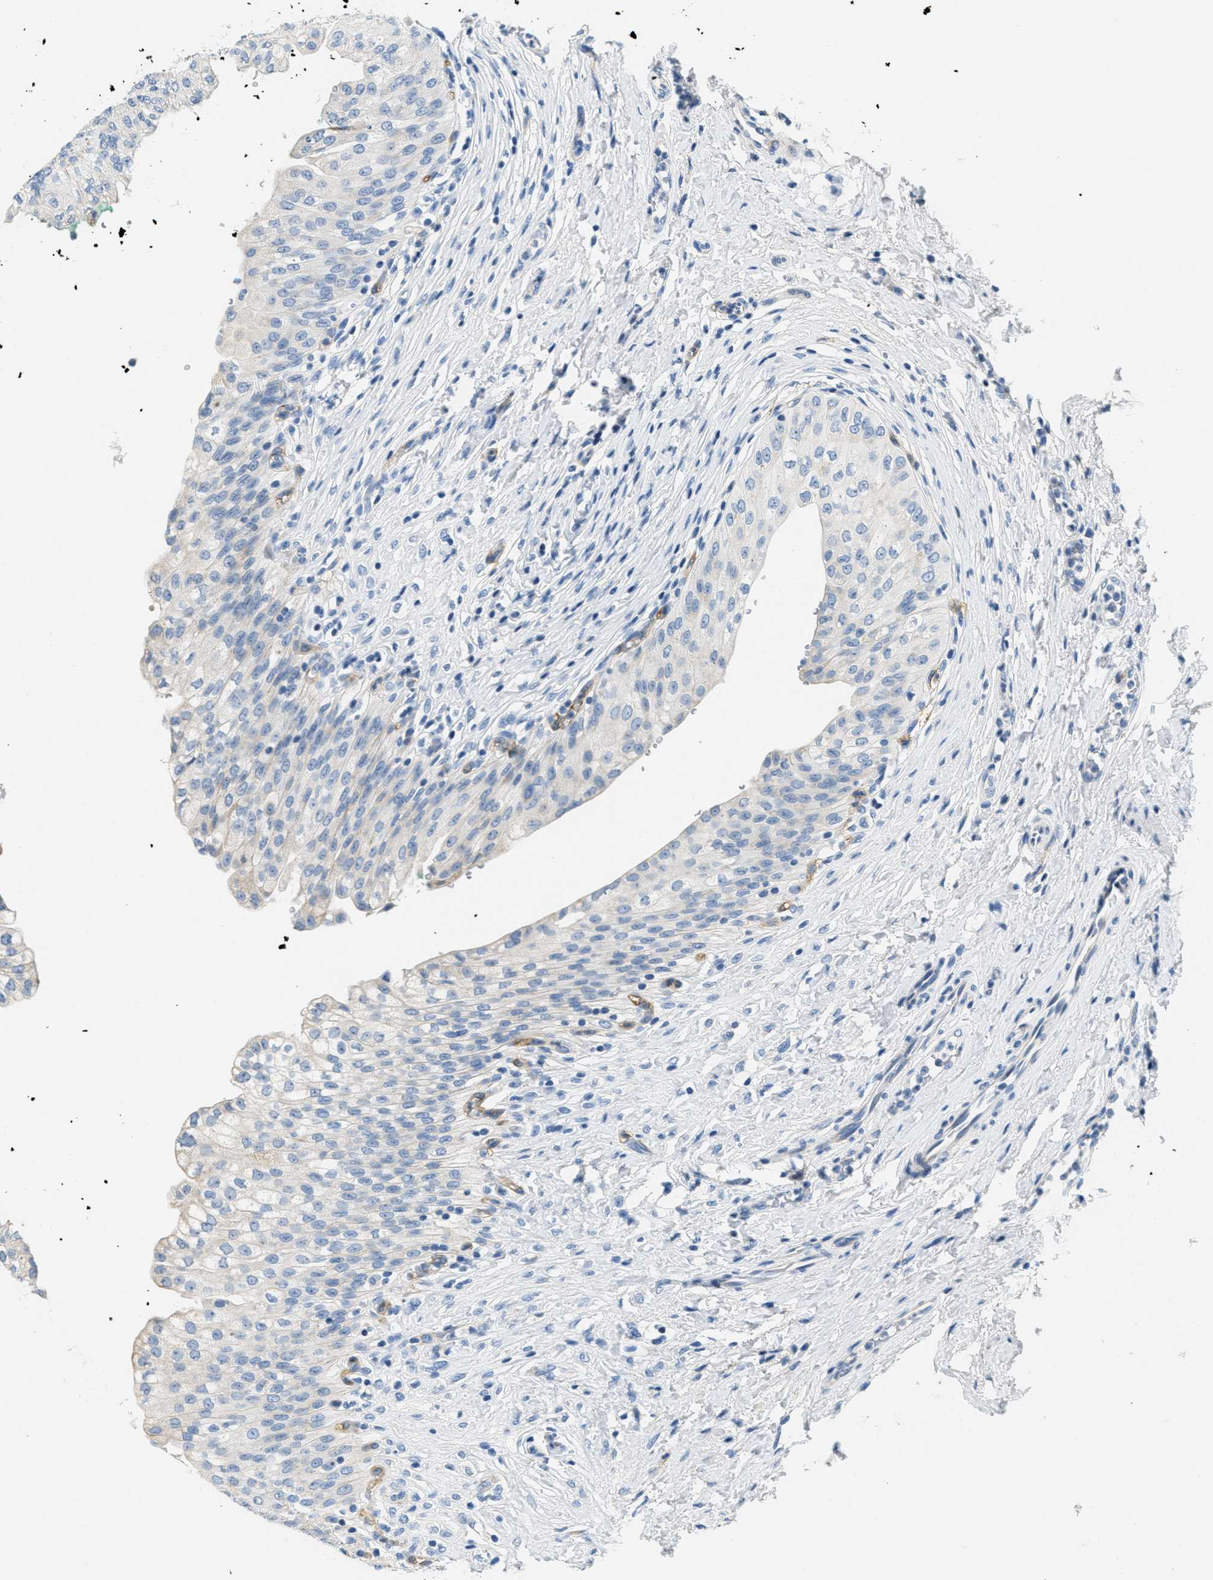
{"staining": {"intensity": "moderate", "quantity": "<25%", "location": "cytoplasmic/membranous"}, "tissue": "urinary bladder", "cell_type": "Urothelial cells", "image_type": "normal", "snomed": [{"axis": "morphology", "description": "Urothelial carcinoma, High grade"}, {"axis": "topography", "description": "Urinary bladder"}], "caption": "Urothelial cells demonstrate low levels of moderate cytoplasmic/membranous staining in approximately <25% of cells in benign urinary bladder.", "gene": "CA4", "patient": {"sex": "male", "age": 46}}